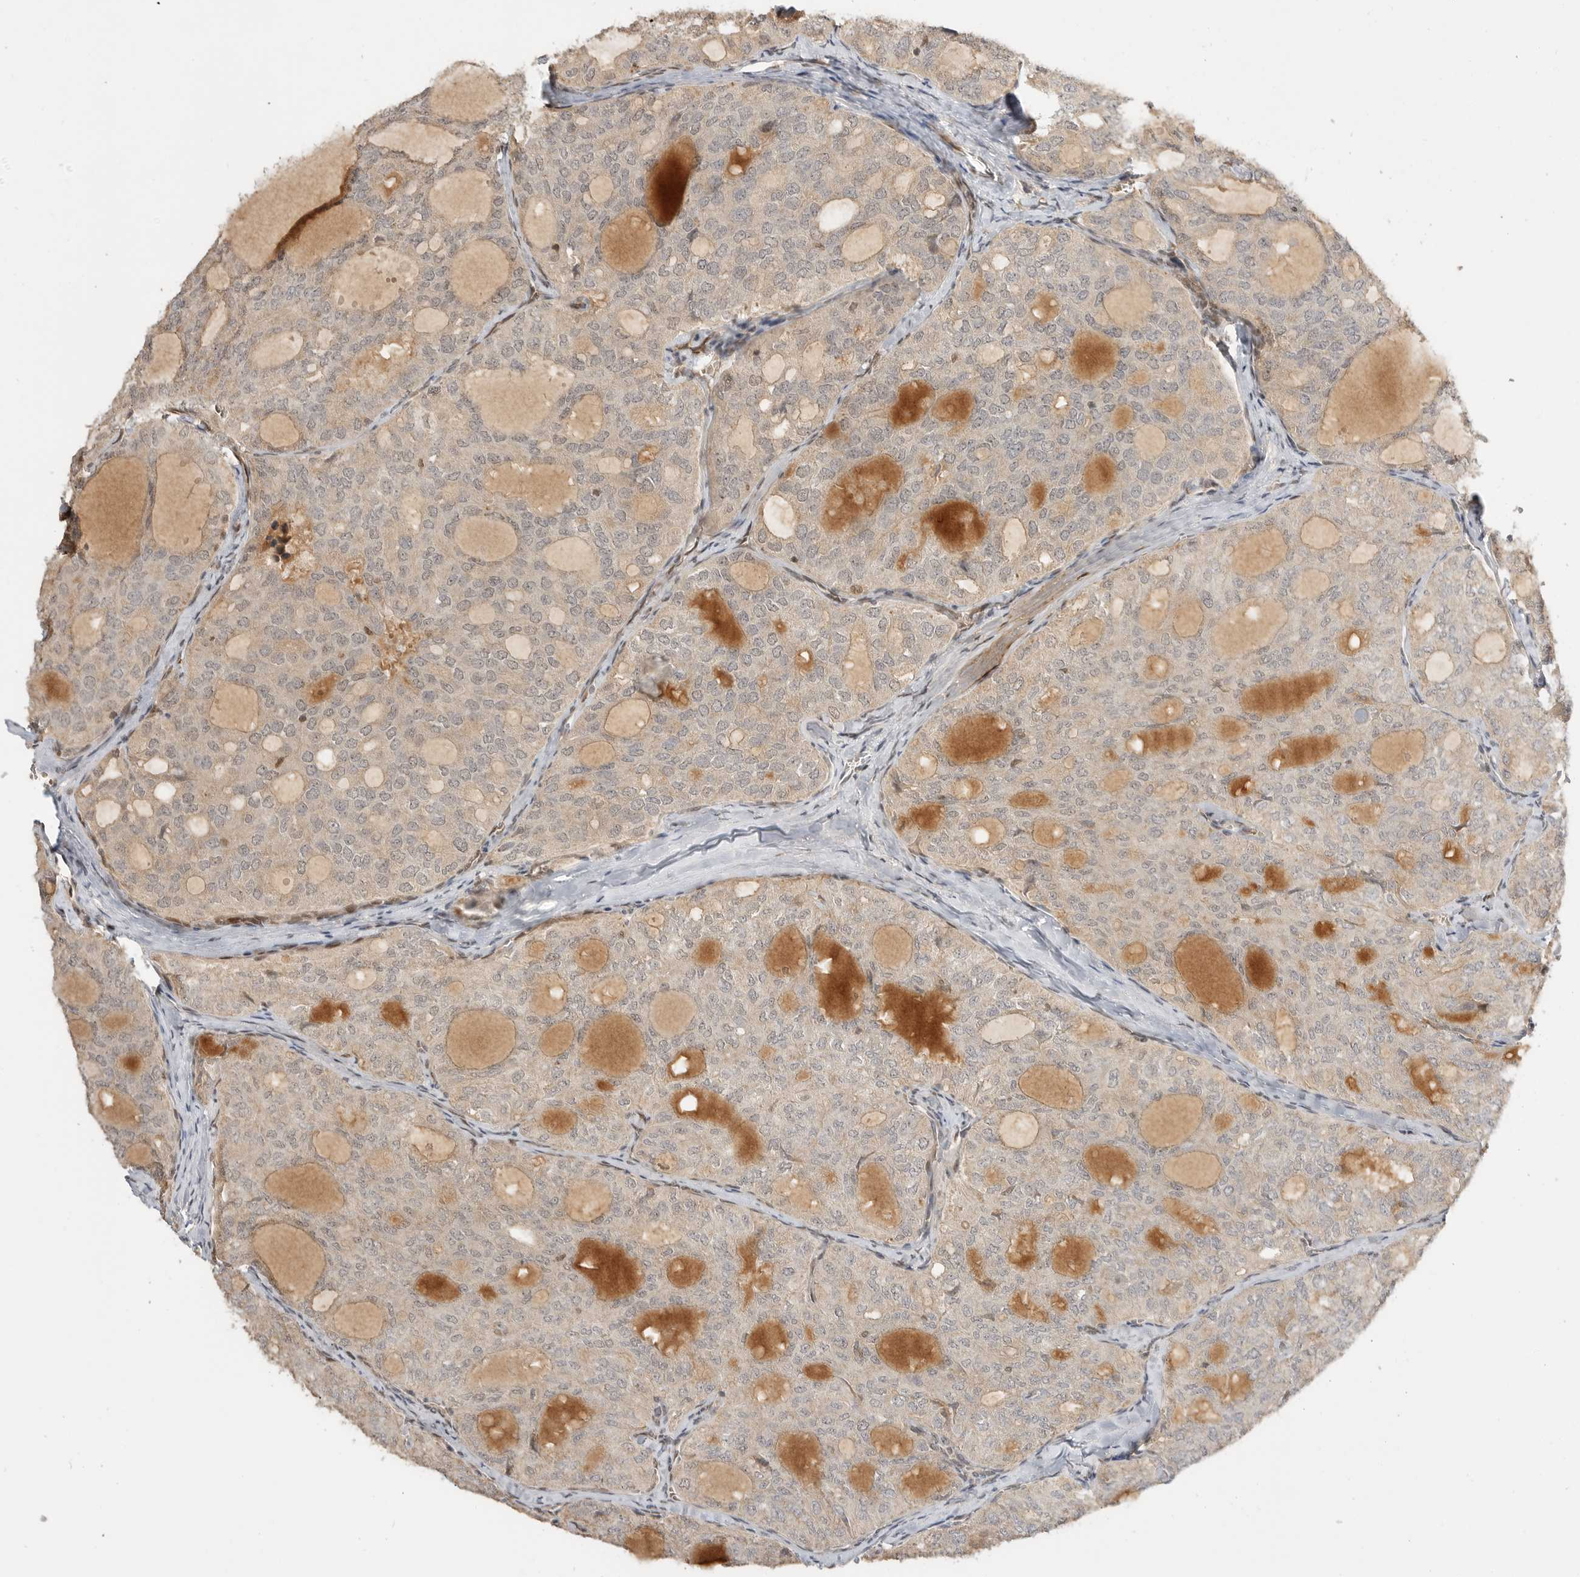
{"staining": {"intensity": "weak", "quantity": "25%-75%", "location": "cytoplasmic/membranous"}, "tissue": "thyroid cancer", "cell_type": "Tumor cells", "image_type": "cancer", "snomed": [{"axis": "morphology", "description": "Follicular adenoma carcinoma, NOS"}, {"axis": "topography", "description": "Thyroid gland"}], "caption": "Immunohistochemical staining of human thyroid cancer (follicular adenoma carcinoma) reveals low levels of weak cytoplasmic/membranous protein positivity in approximately 25%-75% of tumor cells. The staining was performed using DAB, with brown indicating positive protein expression. Nuclei are stained blue with hematoxylin.", "gene": "ALKAL1", "patient": {"sex": "male", "age": 75}}